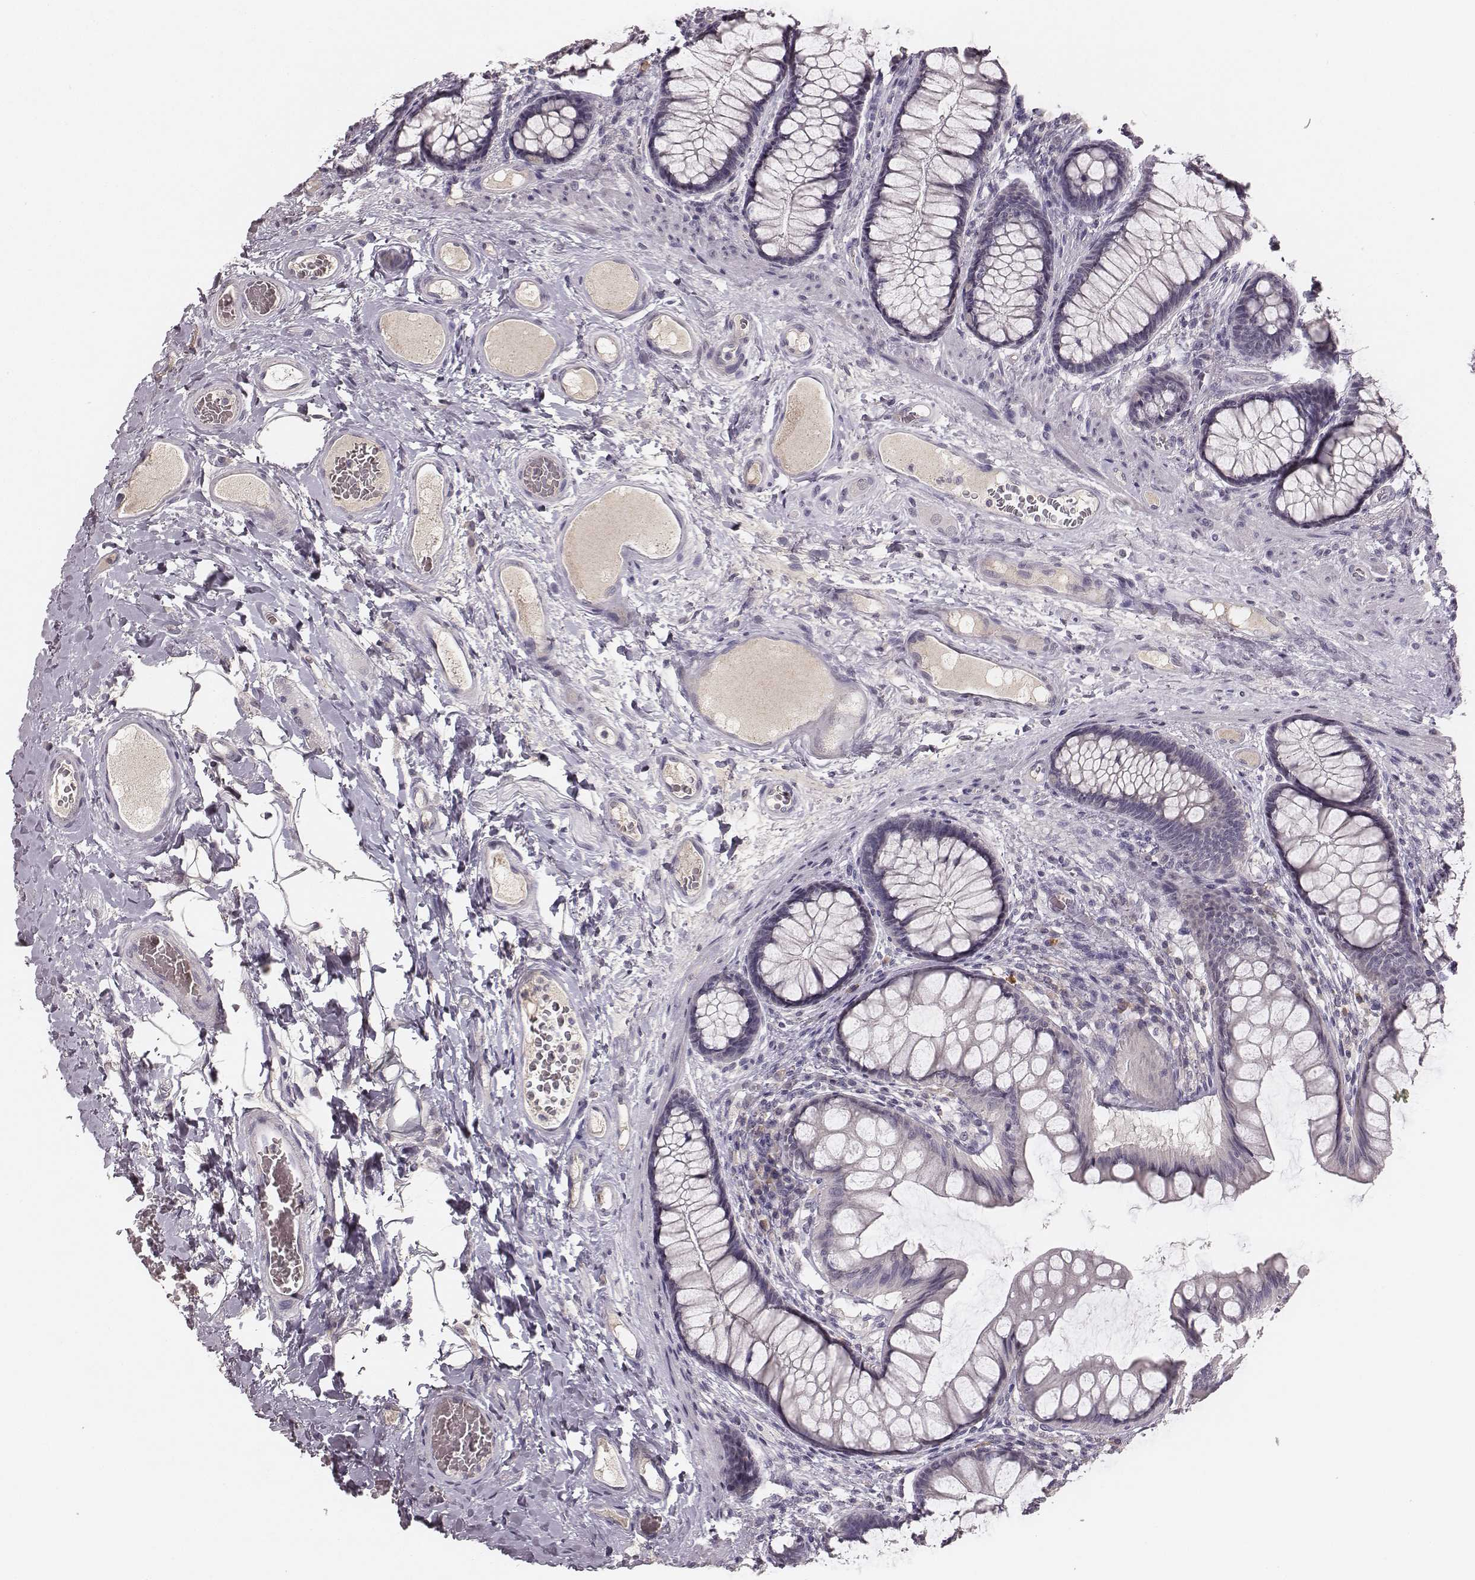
{"staining": {"intensity": "negative", "quantity": "none", "location": "none"}, "tissue": "colon", "cell_type": "Endothelial cells", "image_type": "normal", "snomed": [{"axis": "morphology", "description": "Normal tissue, NOS"}, {"axis": "topography", "description": "Colon"}], "caption": "Endothelial cells show no significant staining in benign colon. (Brightfield microscopy of DAB (3,3'-diaminobenzidine) immunohistochemistry at high magnification).", "gene": "LY6K", "patient": {"sex": "female", "age": 65}}